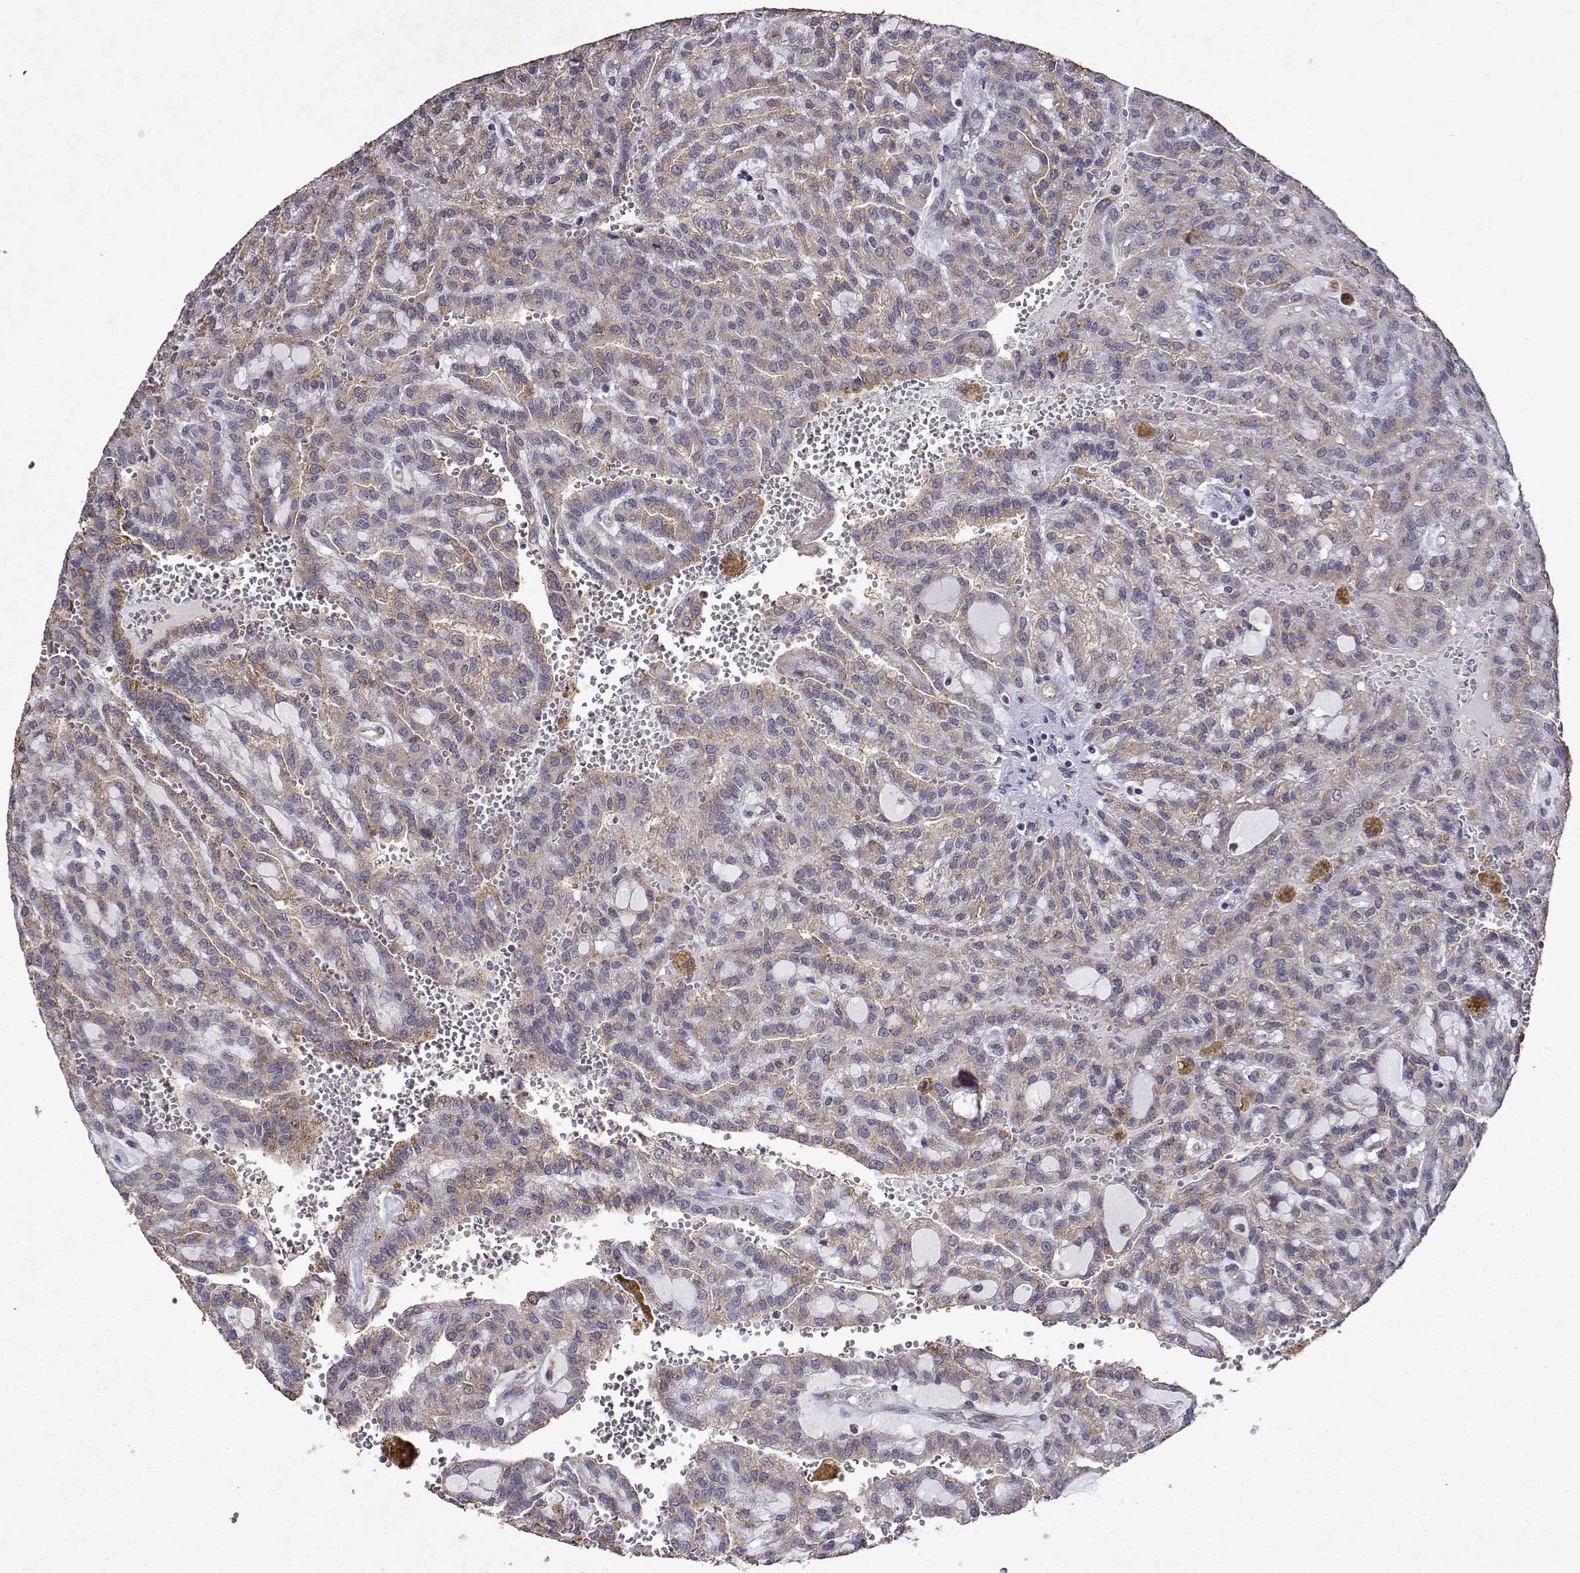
{"staining": {"intensity": "negative", "quantity": "none", "location": "none"}, "tissue": "renal cancer", "cell_type": "Tumor cells", "image_type": "cancer", "snomed": [{"axis": "morphology", "description": "Adenocarcinoma, NOS"}, {"axis": "topography", "description": "Kidney"}], "caption": "A high-resolution image shows immunohistochemistry staining of renal adenocarcinoma, which shows no significant positivity in tumor cells.", "gene": "TARBP2", "patient": {"sex": "male", "age": 63}}